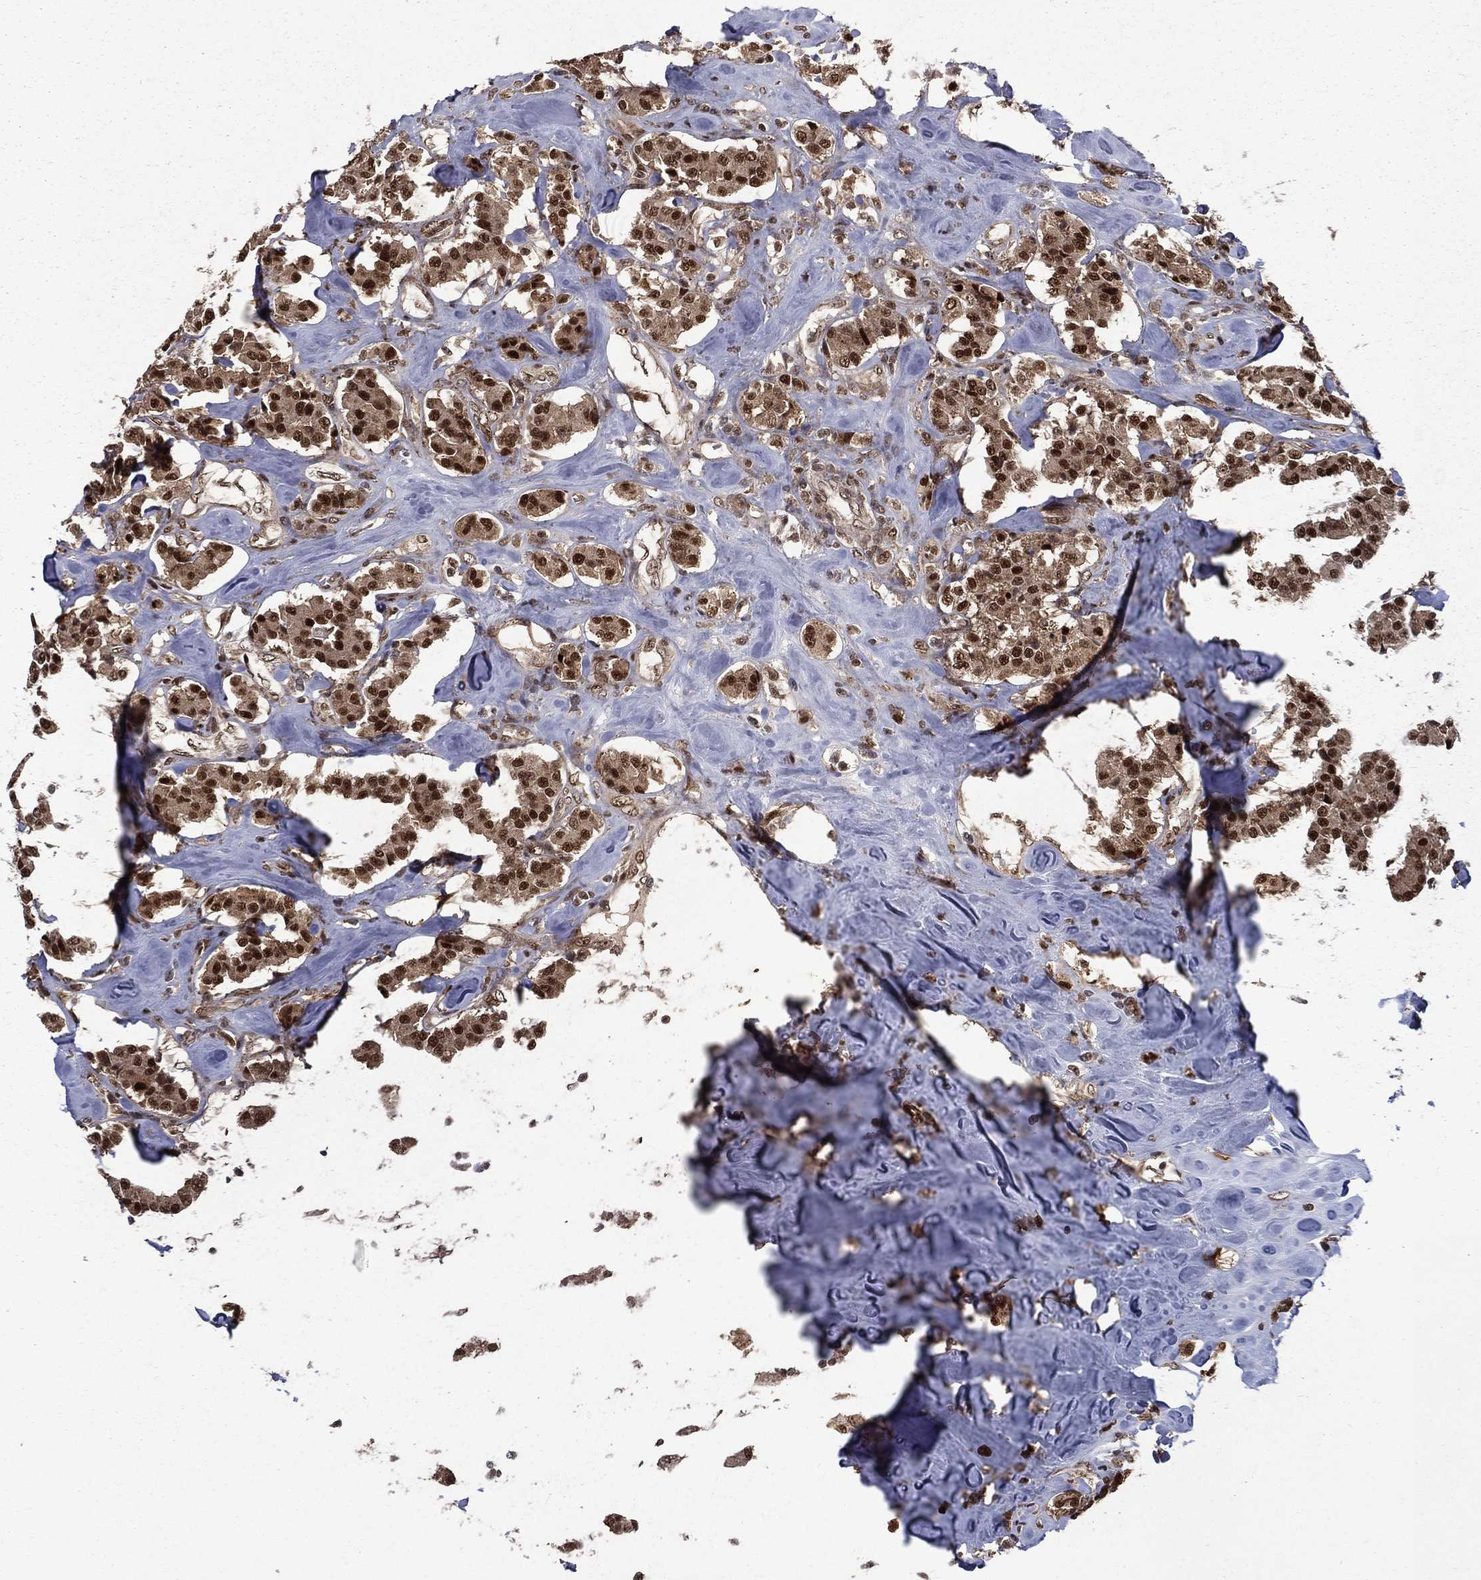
{"staining": {"intensity": "strong", "quantity": ">75%", "location": "nuclear"}, "tissue": "carcinoid", "cell_type": "Tumor cells", "image_type": "cancer", "snomed": [{"axis": "morphology", "description": "Carcinoid, malignant, NOS"}, {"axis": "topography", "description": "Pancreas"}], "caption": "A micrograph showing strong nuclear expression in about >75% of tumor cells in carcinoid, as visualized by brown immunohistochemical staining.", "gene": "JMJD6", "patient": {"sex": "male", "age": 41}}